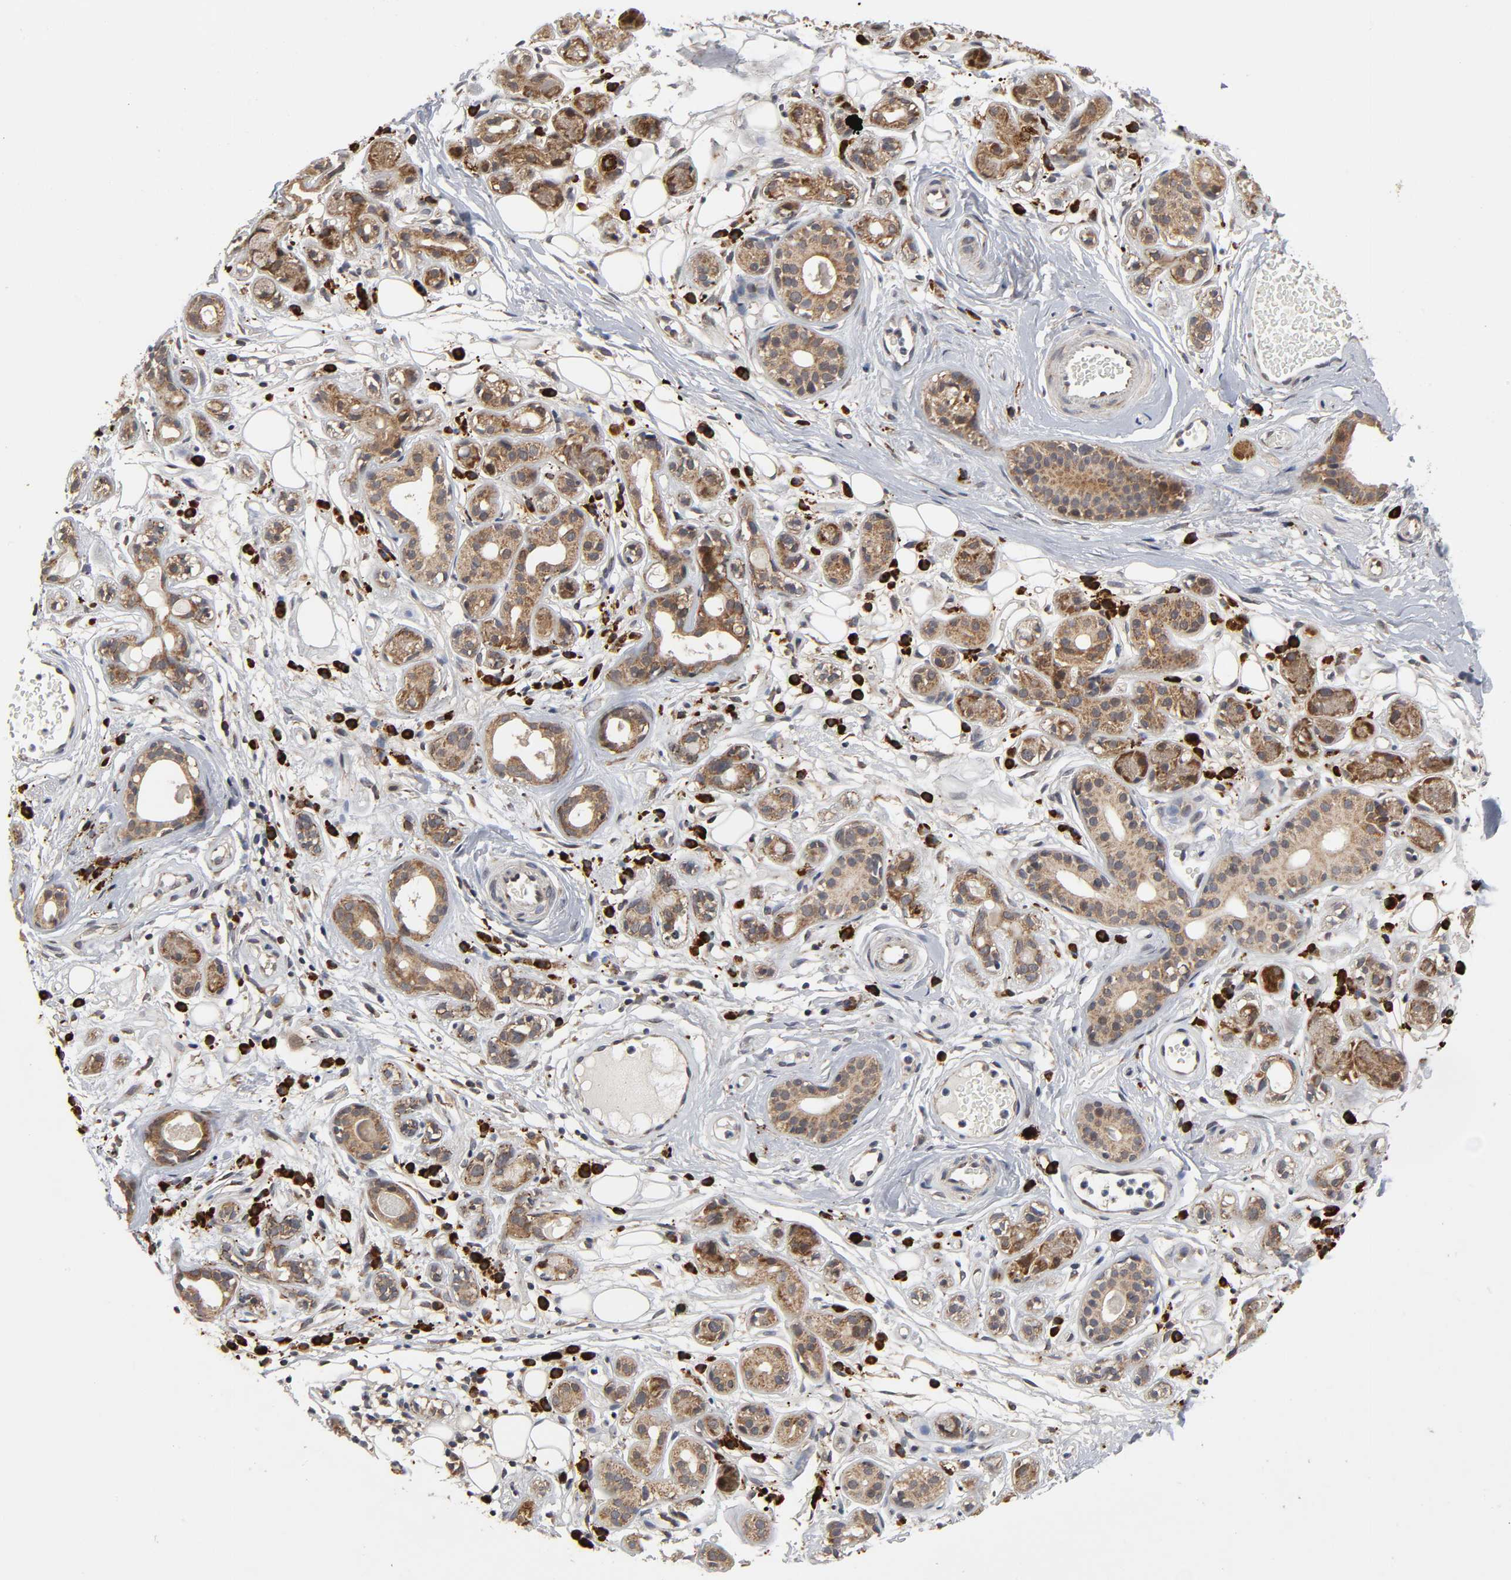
{"staining": {"intensity": "strong", "quantity": ">75%", "location": "cytoplasmic/membranous"}, "tissue": "salivary gland", "cell_type": "Glandular cells", "image_type": "normal", "snomed": [{"axis": "morphology", "description": "Normal tissue, NOS"}, {"axis": "topography", "description": "Salivary gland"}], "caption": "Salivary gland stained with immunohistochemistry reveals strong cytoplasmic/membranous staining in about >75% of glandular cells.", "gene": "SLC30A9", "patient": {"sex": "male", "age": 54}}